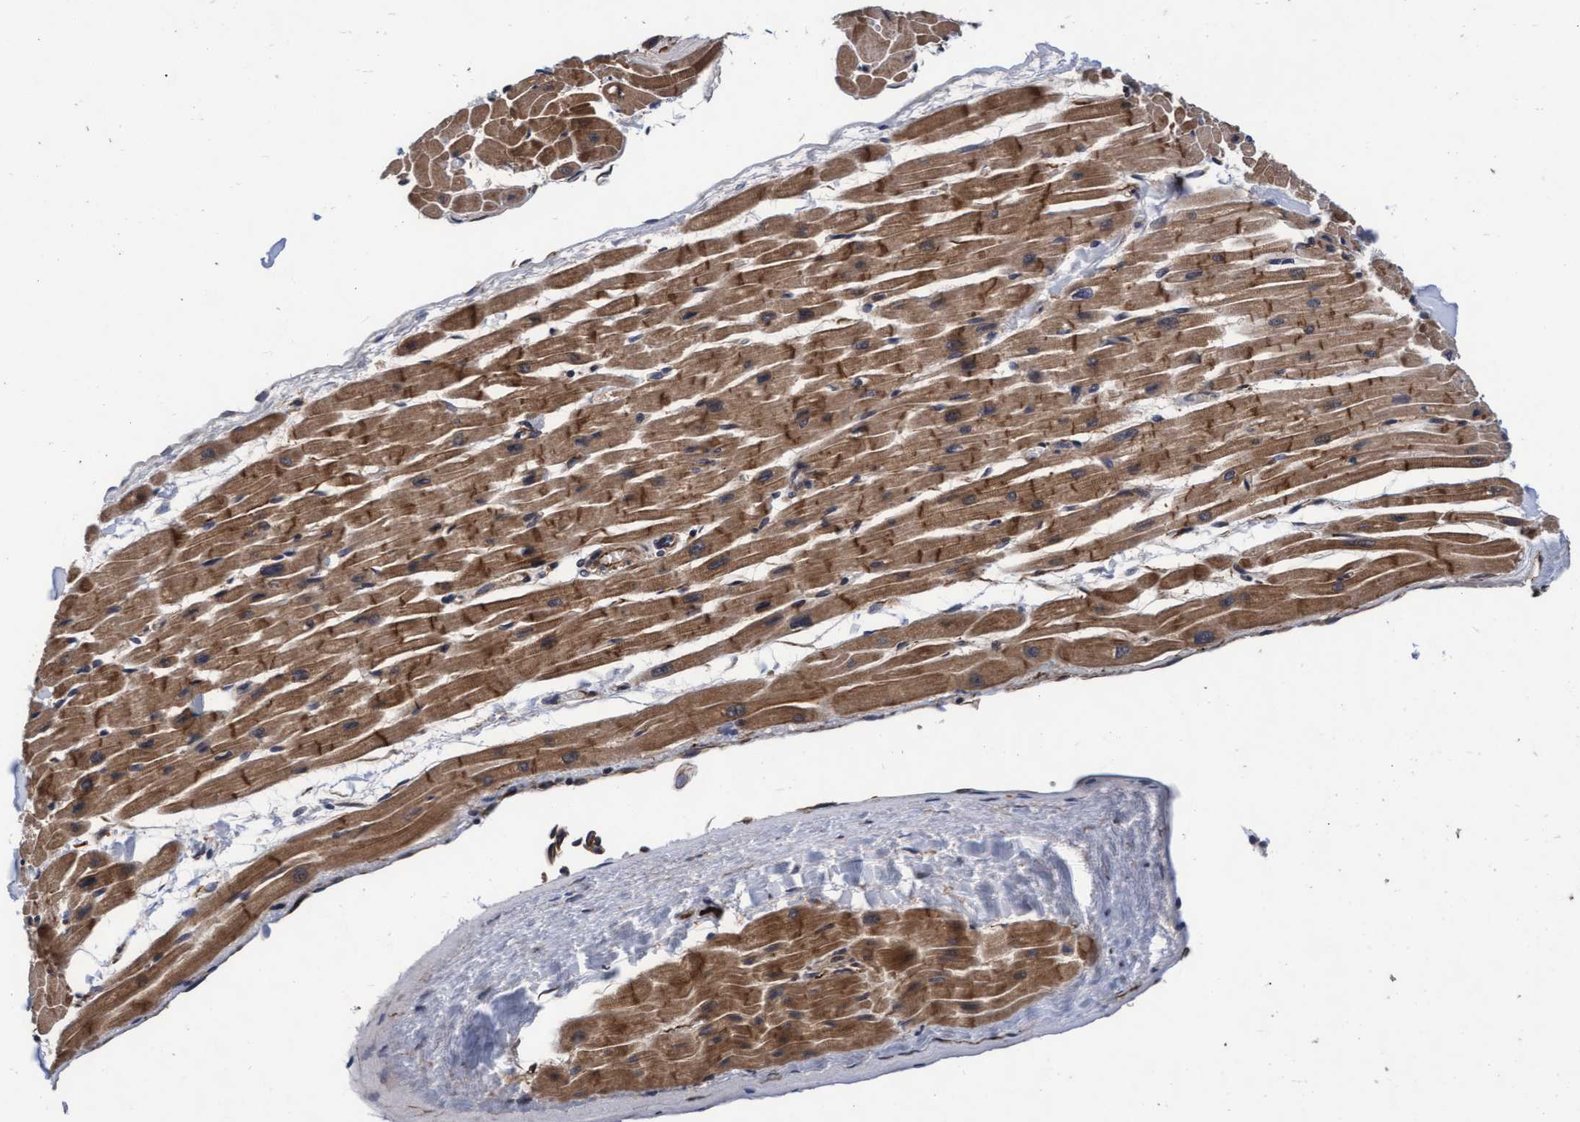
{"staining": {"intensity": "moderate", "quantity": ">75%", "location": "cytoplasmic/membranous"}, "tissue": "heart muscle", "cell_type": "Cardiomyocytes", "image_type": "normal", "snomed": [{"axis": "morphology", "description": "Normal tissue, NOS"}, {"axis": "topography", "description": "Heart"}], "caption": "A high-resolution photomicrograph shows immunohistochemistry staining of unremarkable heart muscle, which shows moderate cytoplasmic/membranous expression in about >75% of cardiomyocytes. The staining was performed using DAB, with brown indicating positive protein expression. Nuclei are stained blue with hematoxylin.", "gene": "EFCAB13", "patient": {"sex": "male", "age": 45}}